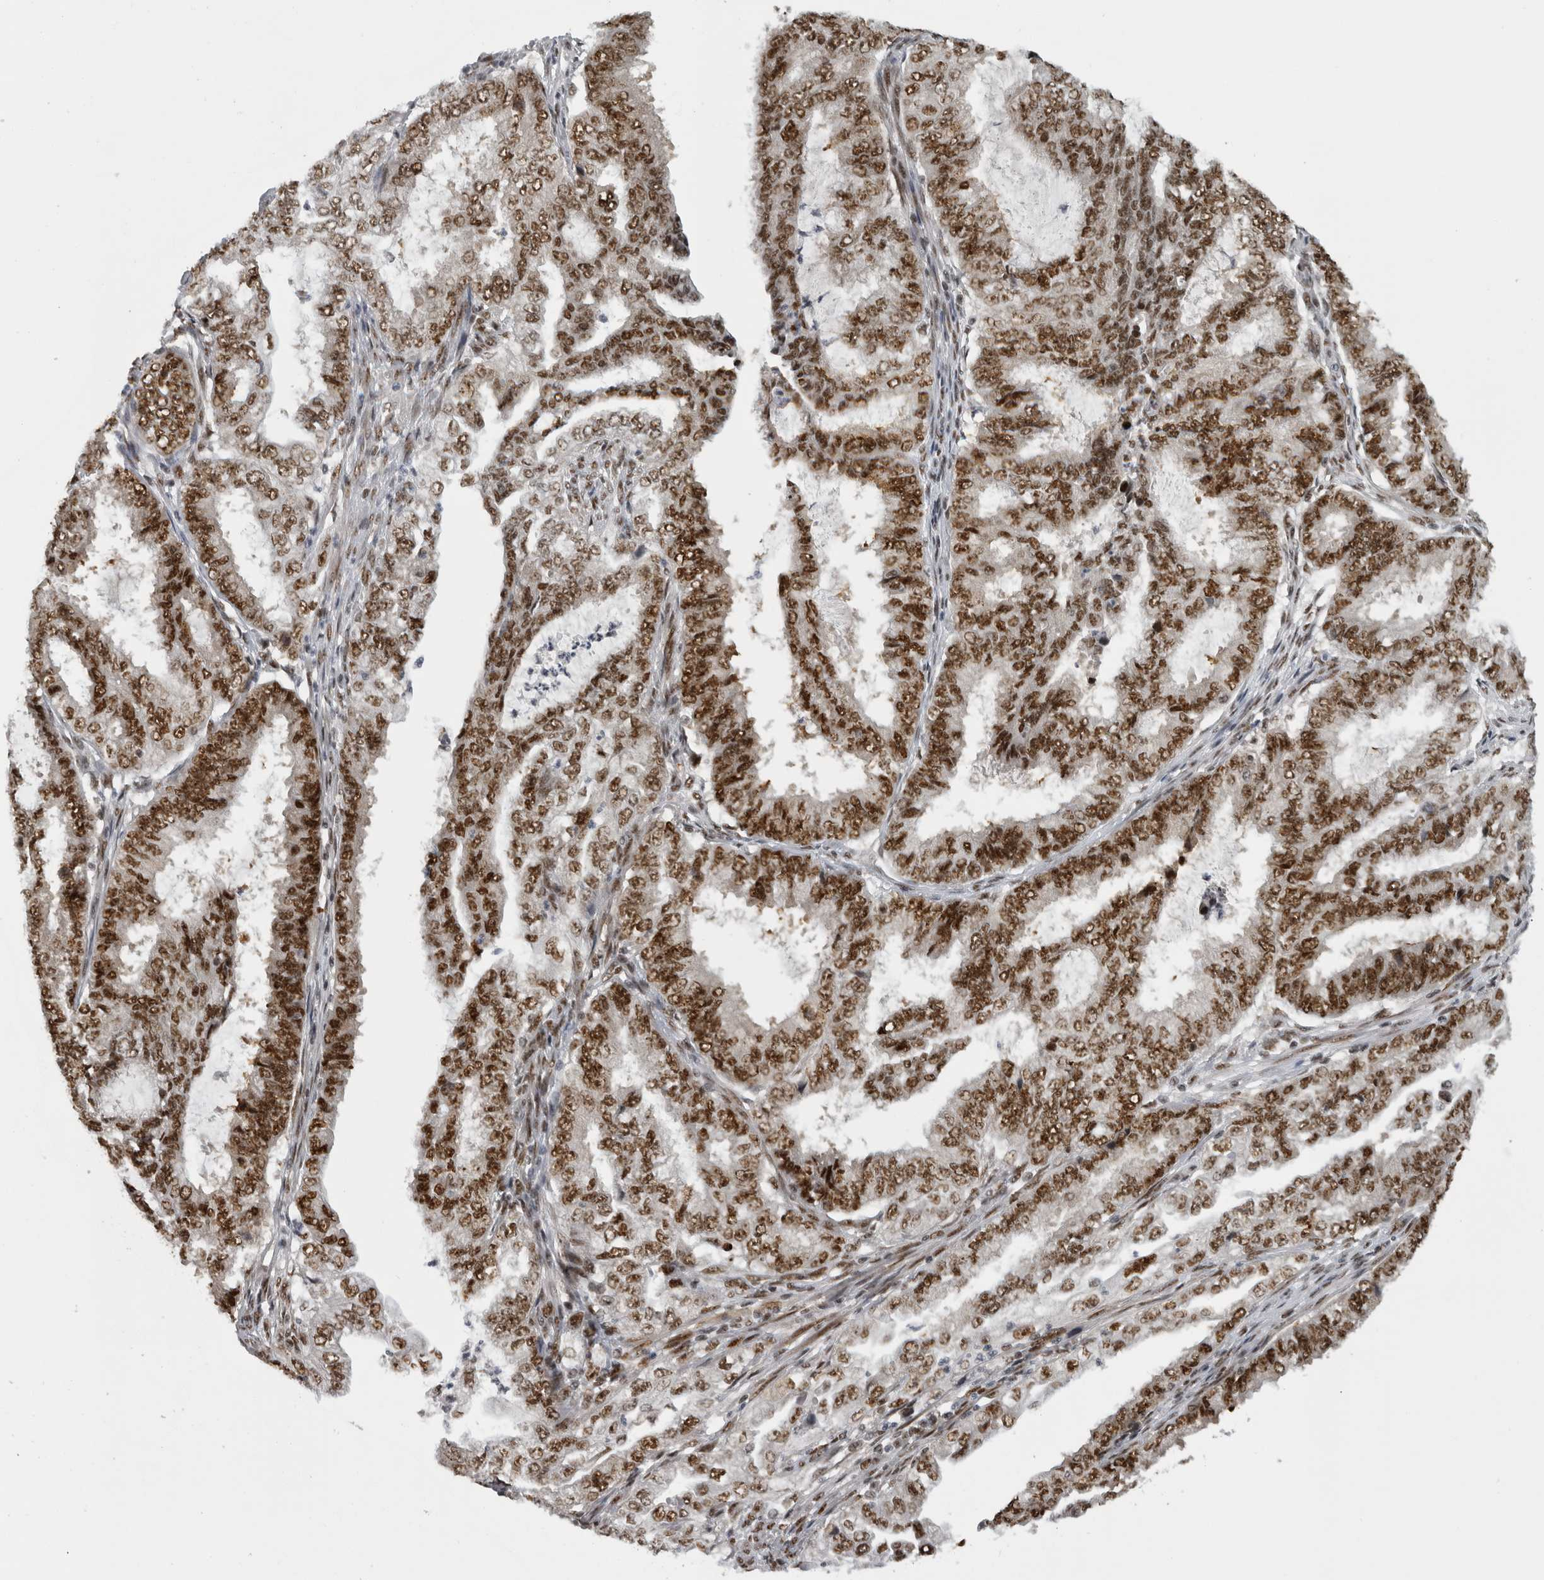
{"staining": {"intensity": "moderate", "quantity": ">75%", "location": "nuclear"}, "tissue": "endometrial cancer", "cell_type": "Tumor cells", "image_type": "cancer", "snomed": [{"axis": "morphology", "description": "Adenocarcinoma, NOS"}, {"axis": "topography", "description": "Endometrium"}], "caption": "This histopathology image exhibits endometrial cancer stained with IHC to label a protein in brown. The nuclear of tumor cells show moderate positivity for the protein. Nuclei are counter-stained blue.", "gene": "ZSCAN2", "patient": {"sex": "female", "age": 51}}